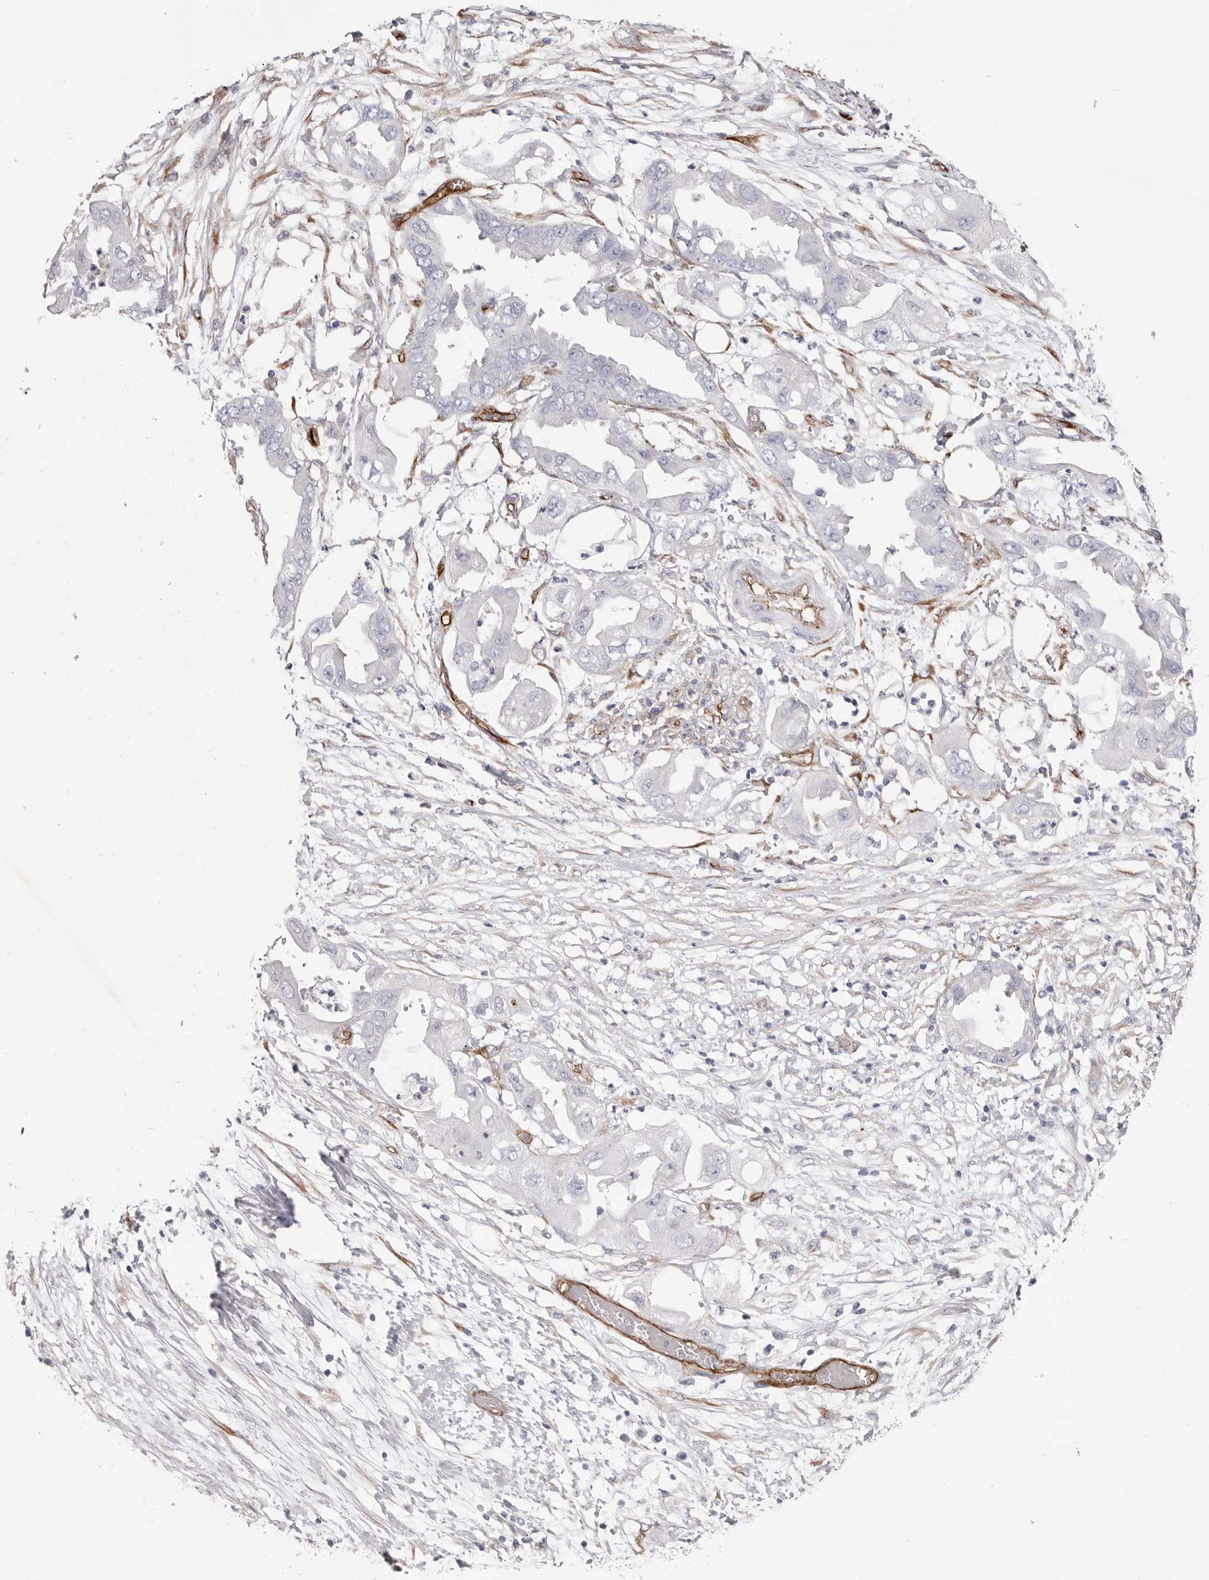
{"staining": {"intensity": "negative", "quantity": "none", "location": "none"}, "tissue": "endometrial cancer", "cell_type": "Tumor cells", "image_type": "cancer", "snomed": [{"axis": "morphology", "description": "Adenocarcinoma, NOS"}, {"axis": "morphology", "description": "Adenocarcinoma, metastatic, NOS"}, {"axis": "topography", "description": "Adipose tissue"}, {"axis": "topography", "description": "Endometrium"}], "caption": "High power microscopy micrograph of an IHC micrograph of endometrial cancer, revealing no significant expression in tumor cells. (IHC, brightfield microscopy, high magnification).", "gene": "LRRC66", "patient": {"sex": "female", "age": 67}}